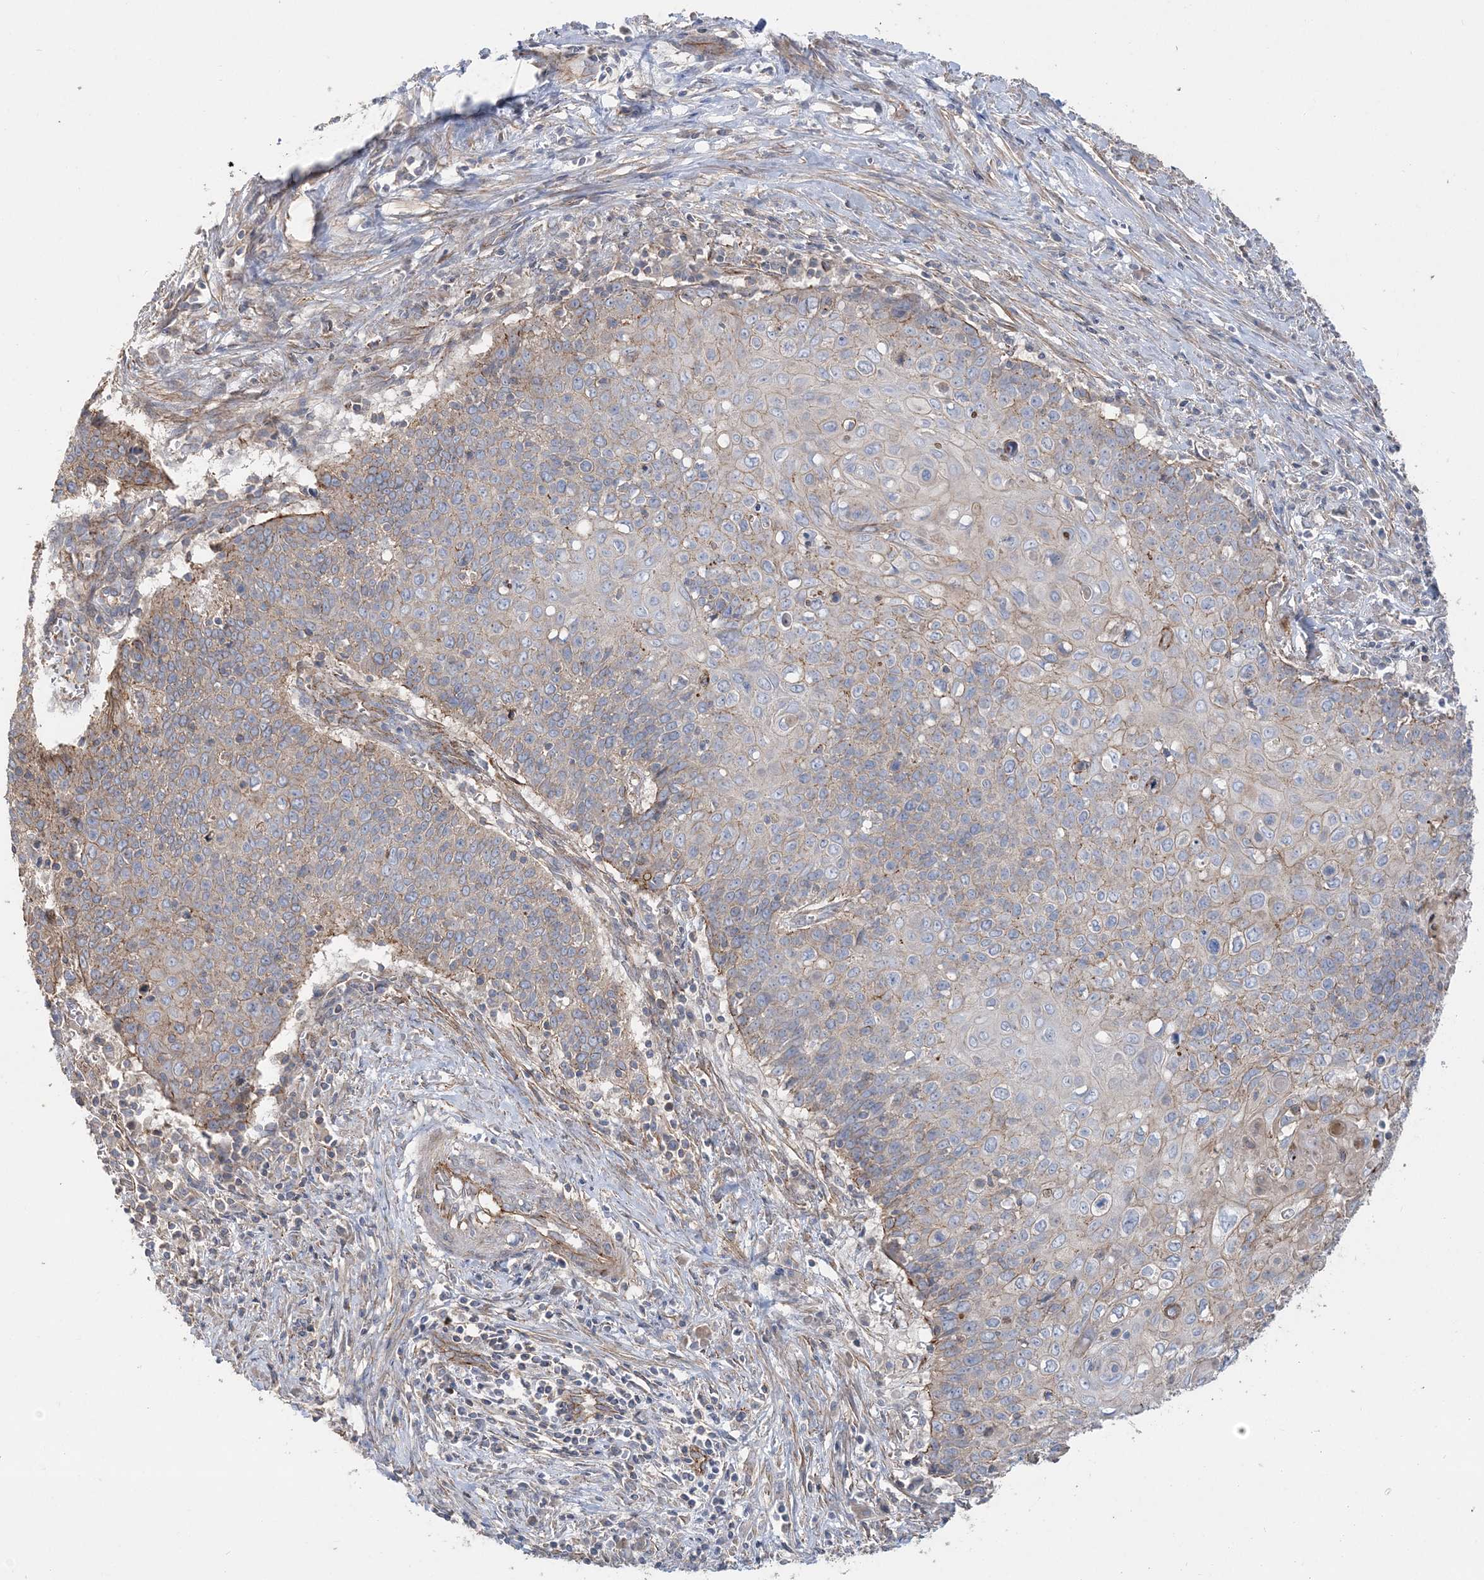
{"staining": {"intensity": "weak", "quantity": "25%-75%", "location": "cytoplasmic/membranous"}, "tissue": "cervical cancer", "cell_type": "Tumor cells", "image_type": "cancer", "snomed": [{"axis": "morphology", "description": "Squamous cell carcinoma, NOS"}, {"axis": "topography", "description": "Cervix"}], "caption": "Weak cytoplasmic/membranous protein expression is identified in about 25%-75% of tumor cells in squamous cell carcinoma (cervical).", "gene": "PIGC", "patient": {"sex": "female", "age": 39}}